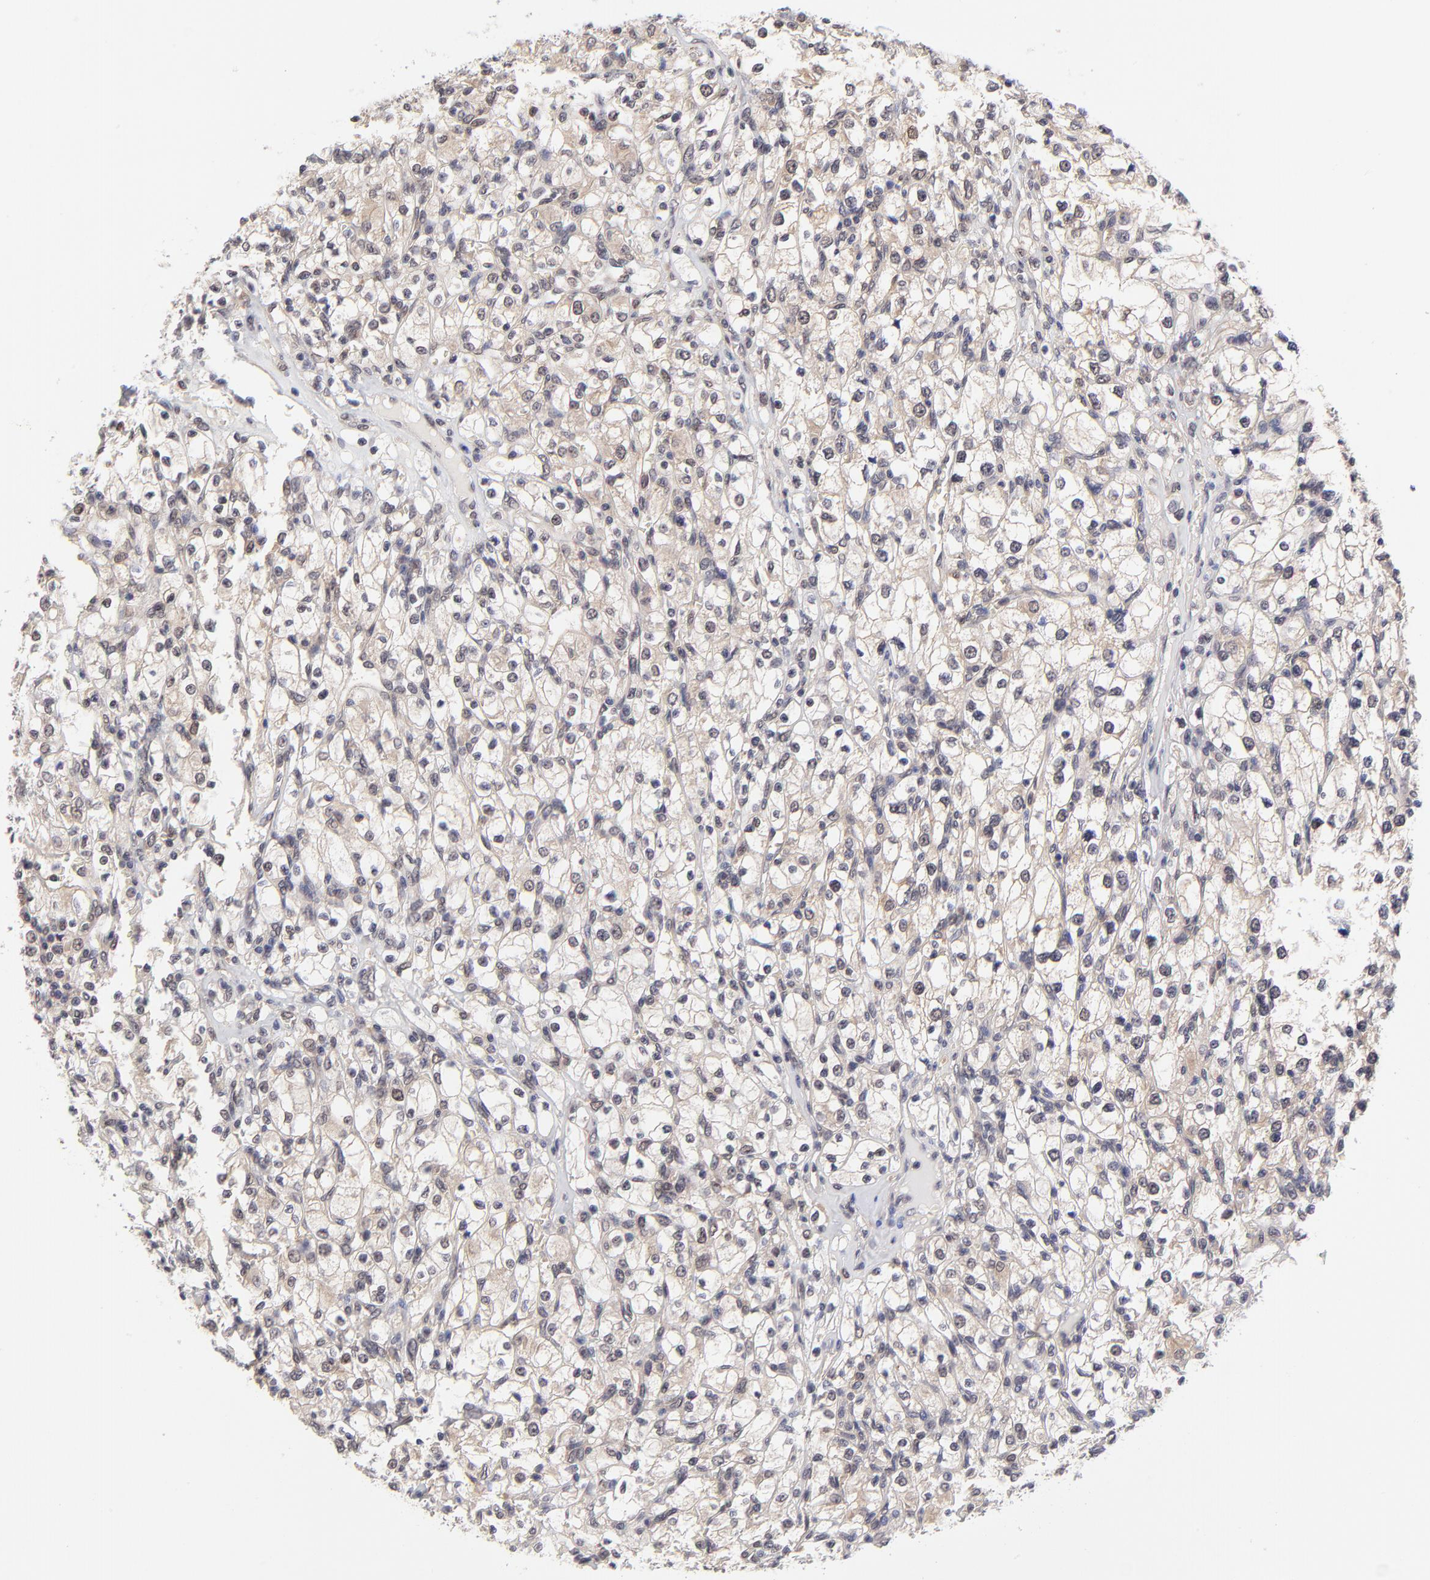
{"staining": {"intensity": "weak", "quantity": "25%-75%", "location": "cytoplasmic/membranous"}, "tissue": "renal cancer", "cell_type": "Tumor cells", "image_type": "cancer", "snomed": [{"axis": "morphology", "description": "Adenocarcinoma, NOS"}, {"axis": "topography", "description": "Kidney"}], "caption": "Adenocarcinoma (renal) was stained to show a protein in brown. There is low levels of weak cytoplasmic/membranous staining in approximately 25%-75% of tumor cells. The staining was performed using DAB (3,3'-diaminobenzidine) to visualize the protein expression in brown, while the nuclei were stained in blue with hematoxylin (Magnification: 20x).", "gene": "UBE2E3", "patient": {"sex": "female", "age": 62}}